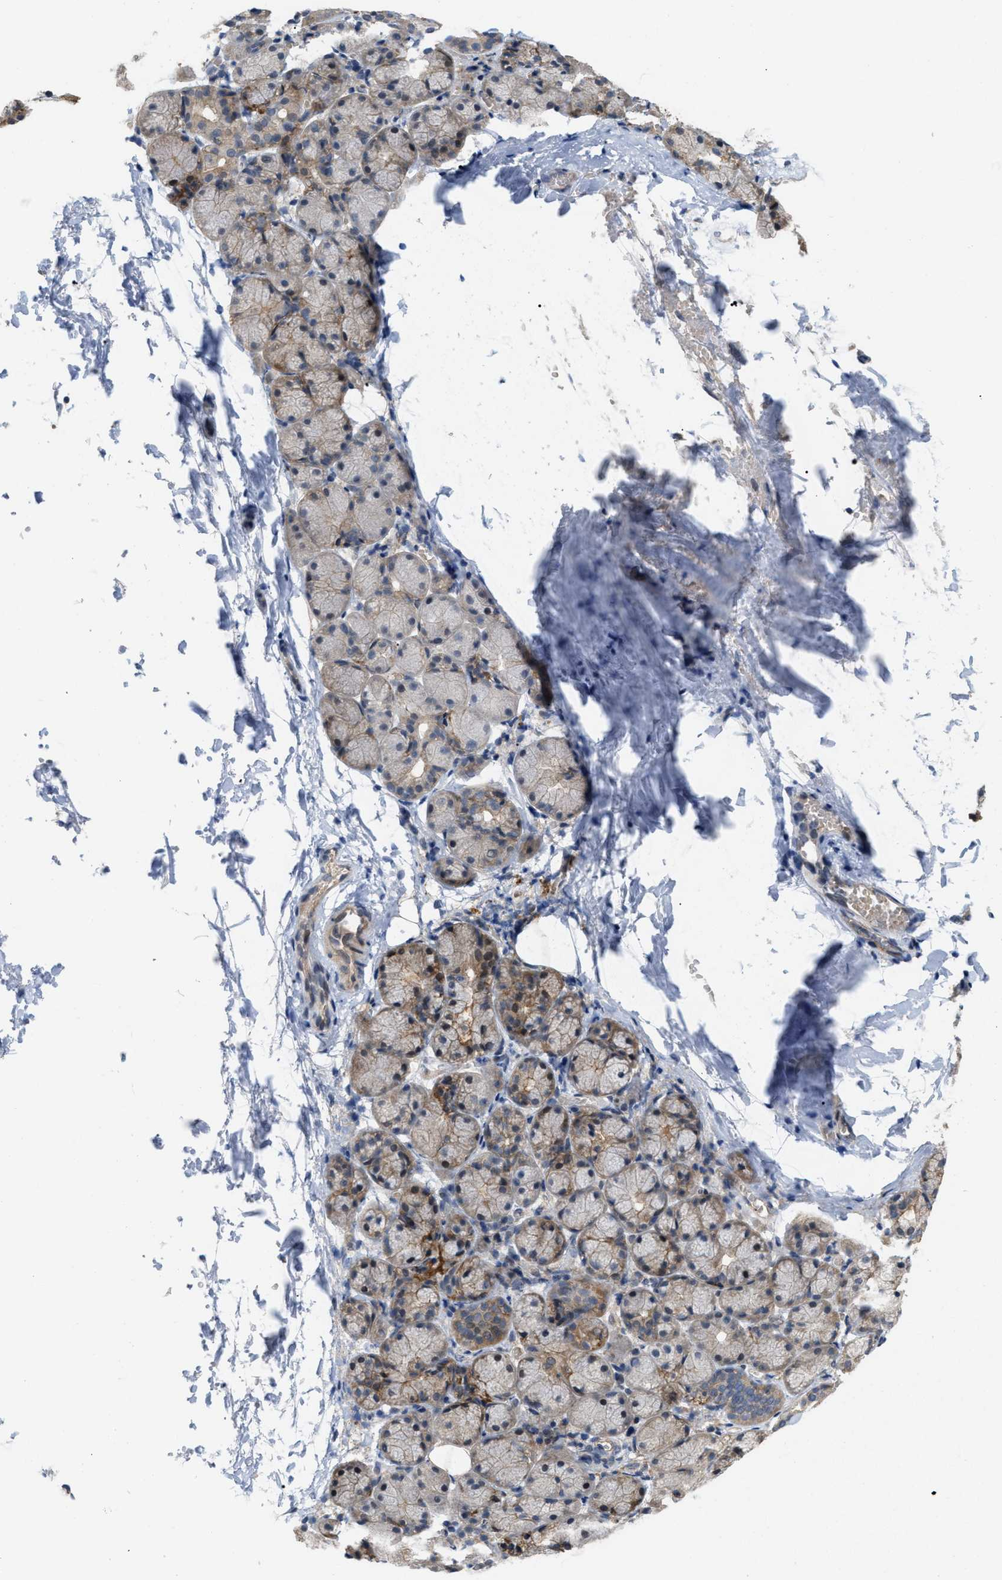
{"staining": {"intensity": "moderate", "quantity": "25%-75%", "location": "cytoplasmic/membranous"}, "tissue": "salivary gland", "cell_type": "Glandular cells", "image_type": "normal", "snomed": [{"axis": "morphology", "description": "Normal tissue, NOS"}, {"axis": "topography", "description": "Salivary gland"}], "caption": "This image displays normal salivary gland stained with immunohistochemistry to label a protein in brown. The cytoplasmic/membranous of glandular cells show moderate positivity for the protein. Nuclei are counter-stained blue.", "gene": "CSNK1A1", "patient": {"sex": "female", "age": 24}}